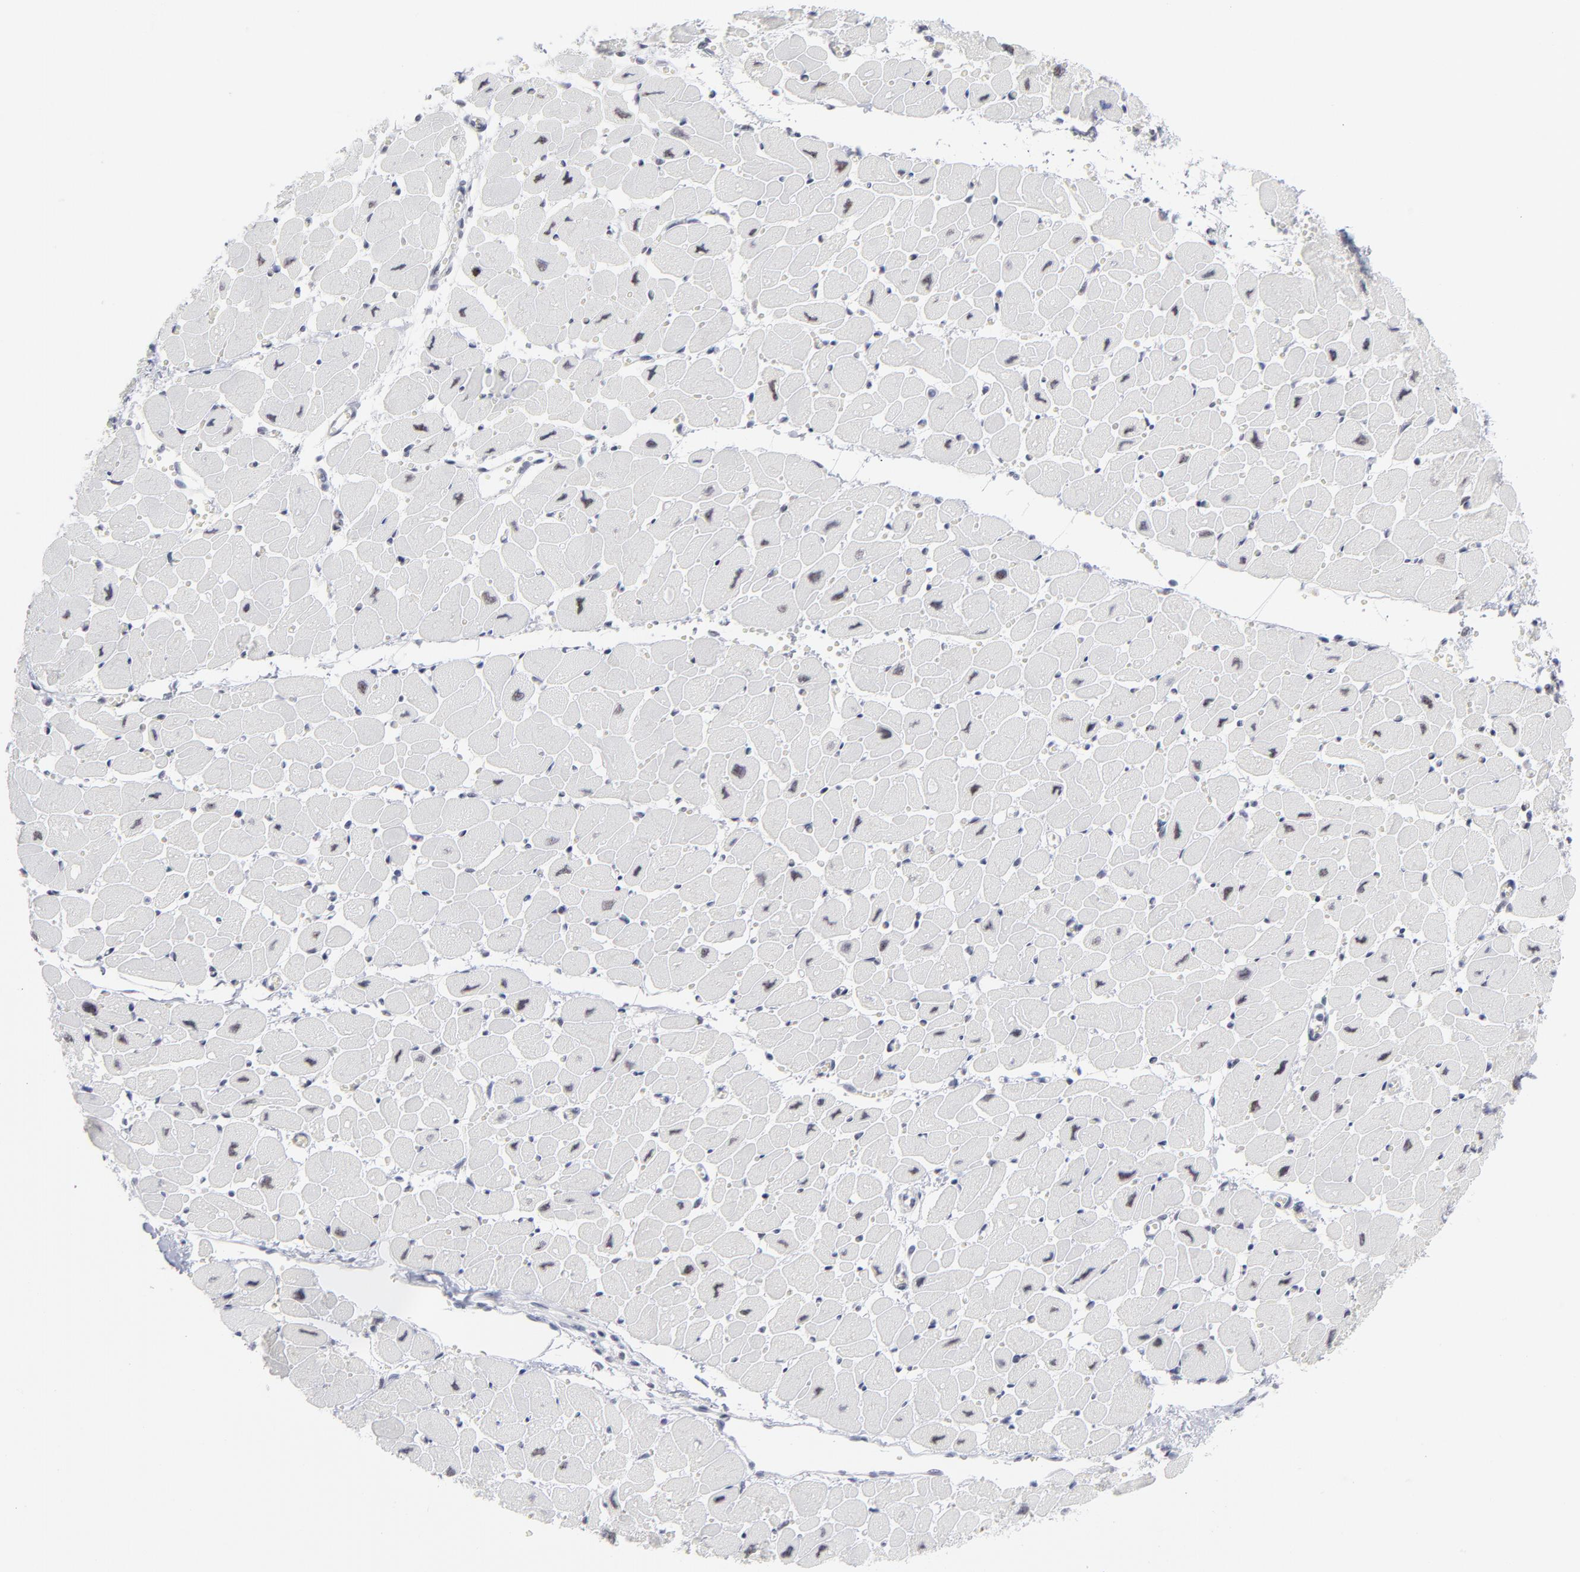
{"staining": {"intensity": "weak", "quantity": ">75%", "location": "nuclear"}, "tissue": "heart muscle", "cell_type": "Cardiomyocytes", "image_type": "normal", "snomed": [{"axis": "morphology", "description": "Normal tissue, NOS"}, {"axis": "topography", "description": "Heart"}], "caption": "This histopathology image shows immunohistochemistry (IHC) staining of benign heart muscle, with low weak nuclear positivity in about >75% of cardiomyocytes.", "gene": "CCR2", "patient": {"sex": "female", "age": 54}}